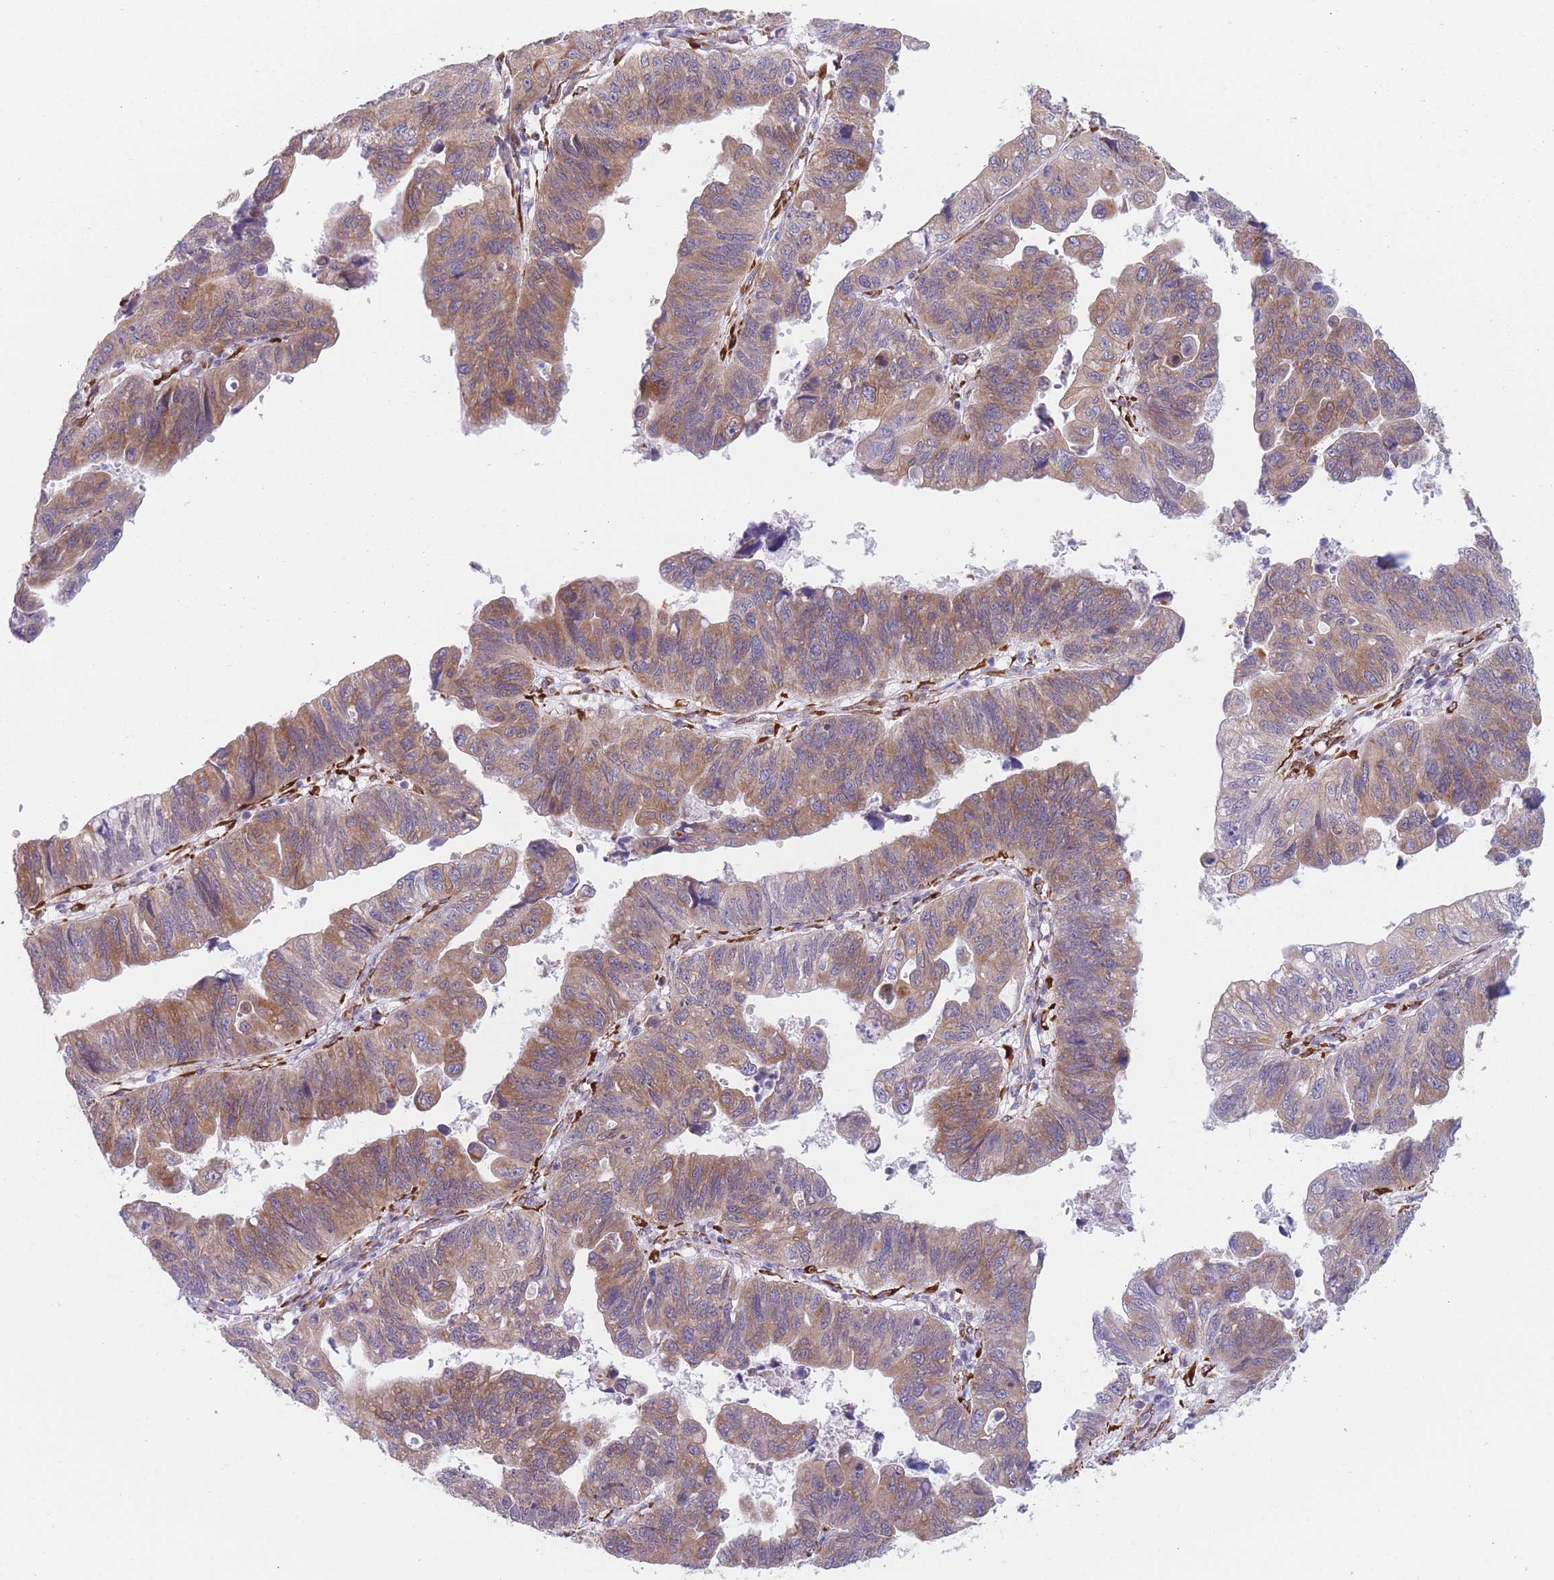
{"staining": {"intensity": "moderate", "quantity": ">75%", "location": "cytoplasmic/membranous"}, "tissue": "stomach cancer", "cell_type": "Tumor cells", "image_type": "cancer", "snomed": [{"axis": "morphology", "description": "Adenocarcinoma, NOS"}, {"axis": "topography", "description": "Stomach"}], "caption": "The histopathology image demonstrates immunohistochemical staining of stomach cancer (adenocarcinoma). There is moderate cytoplasmic/membranous staining is seen in about >75% of tumor cells.", "gene": "AK9", "patient": {"sex": "male", "age": 59}}